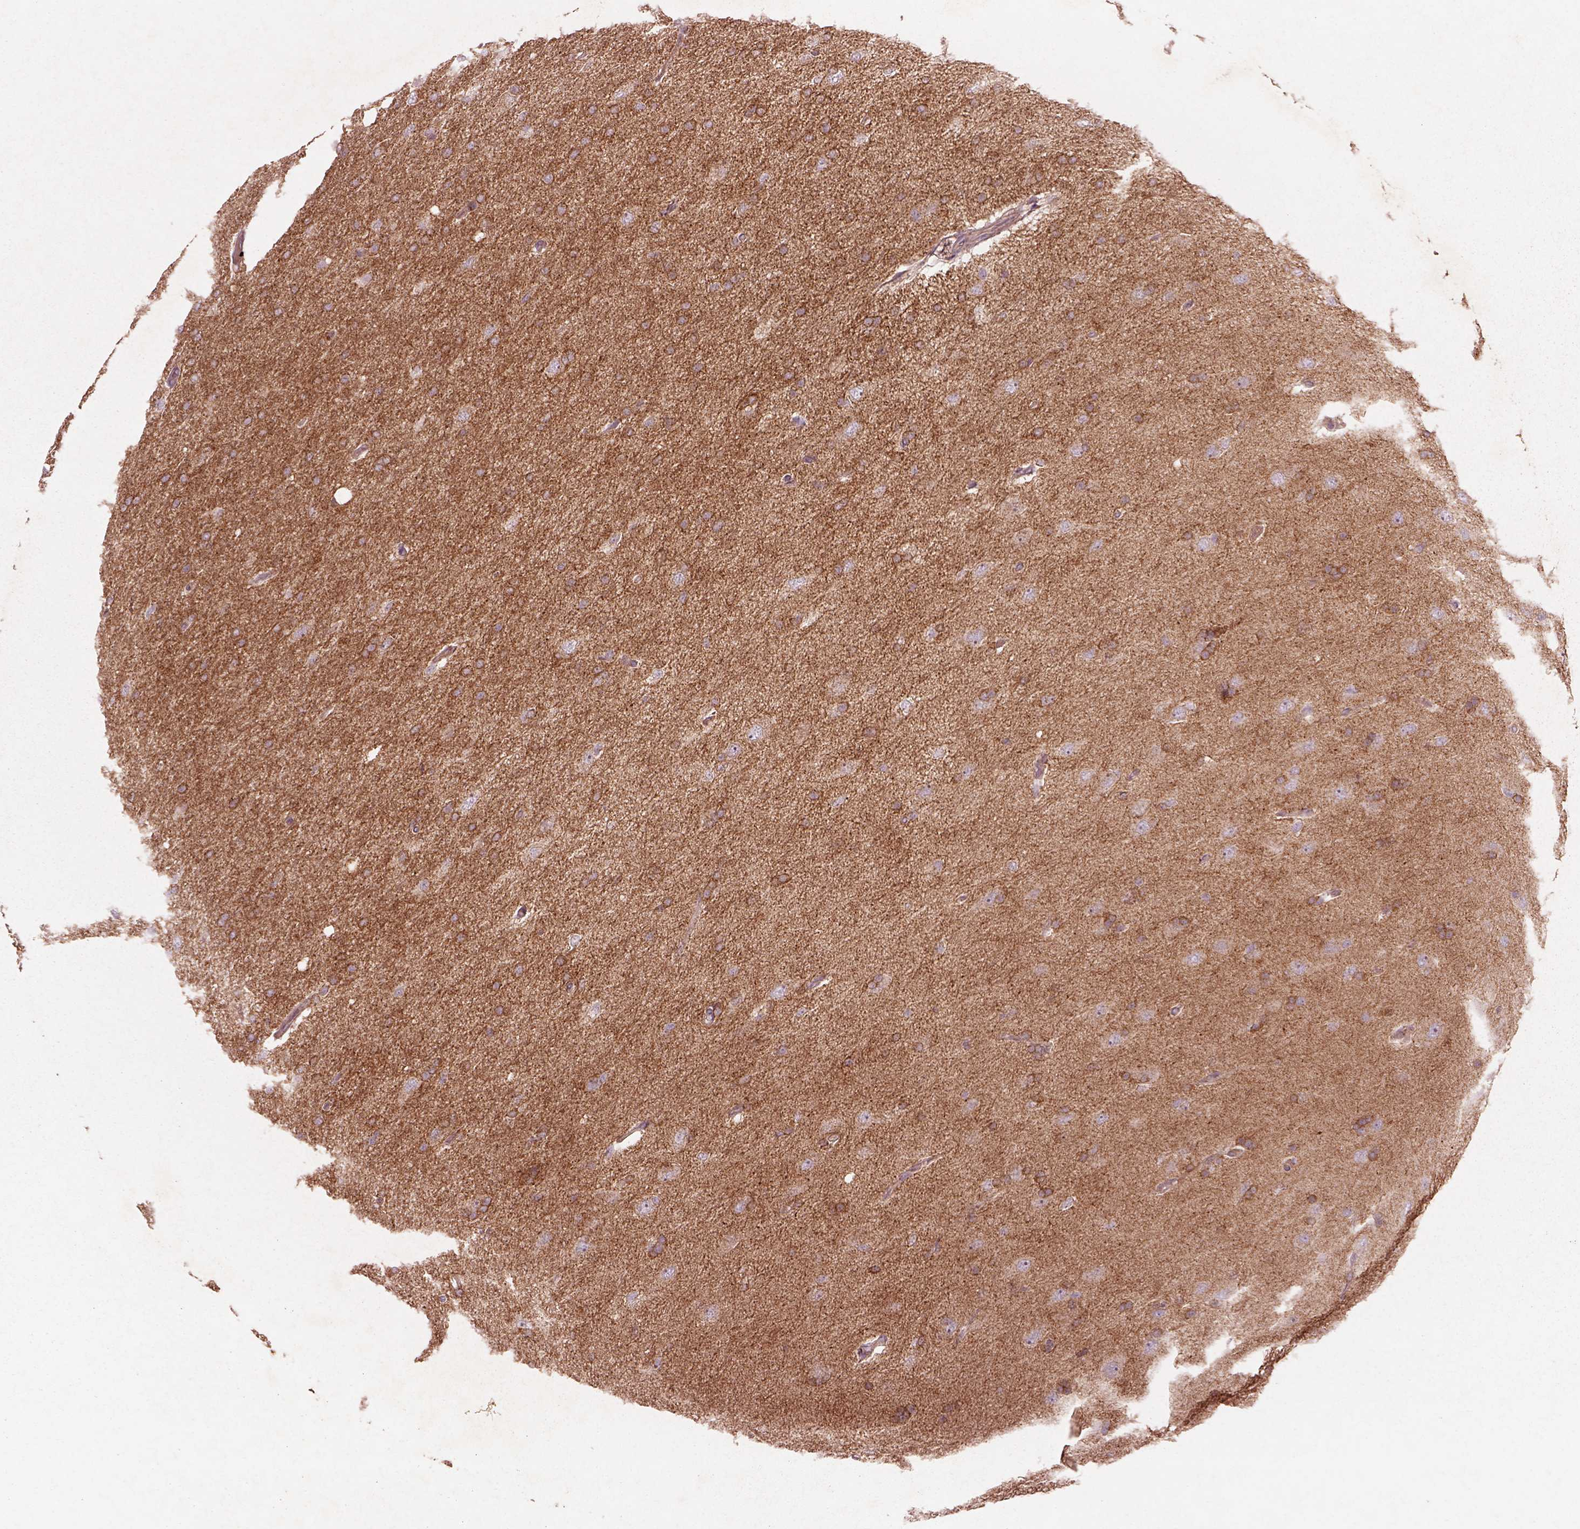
{"staining": {"intensity": "moderate", "quantity": ">75%", "location": "cytoplasmic/membranous"}, "tissue": "glioma", "cell_type": "Tumor cells", "image_type": "cancer", "snomed": [{"axis": "morphology", "description": "Glioma, malignant, High grade"}, {"axis": "topography", "description": "Cerebral cortex"}], "caption": "The image demonstrates a brown stain indicating the presence of a protein in the cytoplasmic/membranous of tumor cells in glioma. Using DAB (brown) and hematoxylin (blue) stains, captured at high magnification using brightfield microscopy.", "gene": "SLC25A5", "patient": {"sex": "male", "age": 70}}